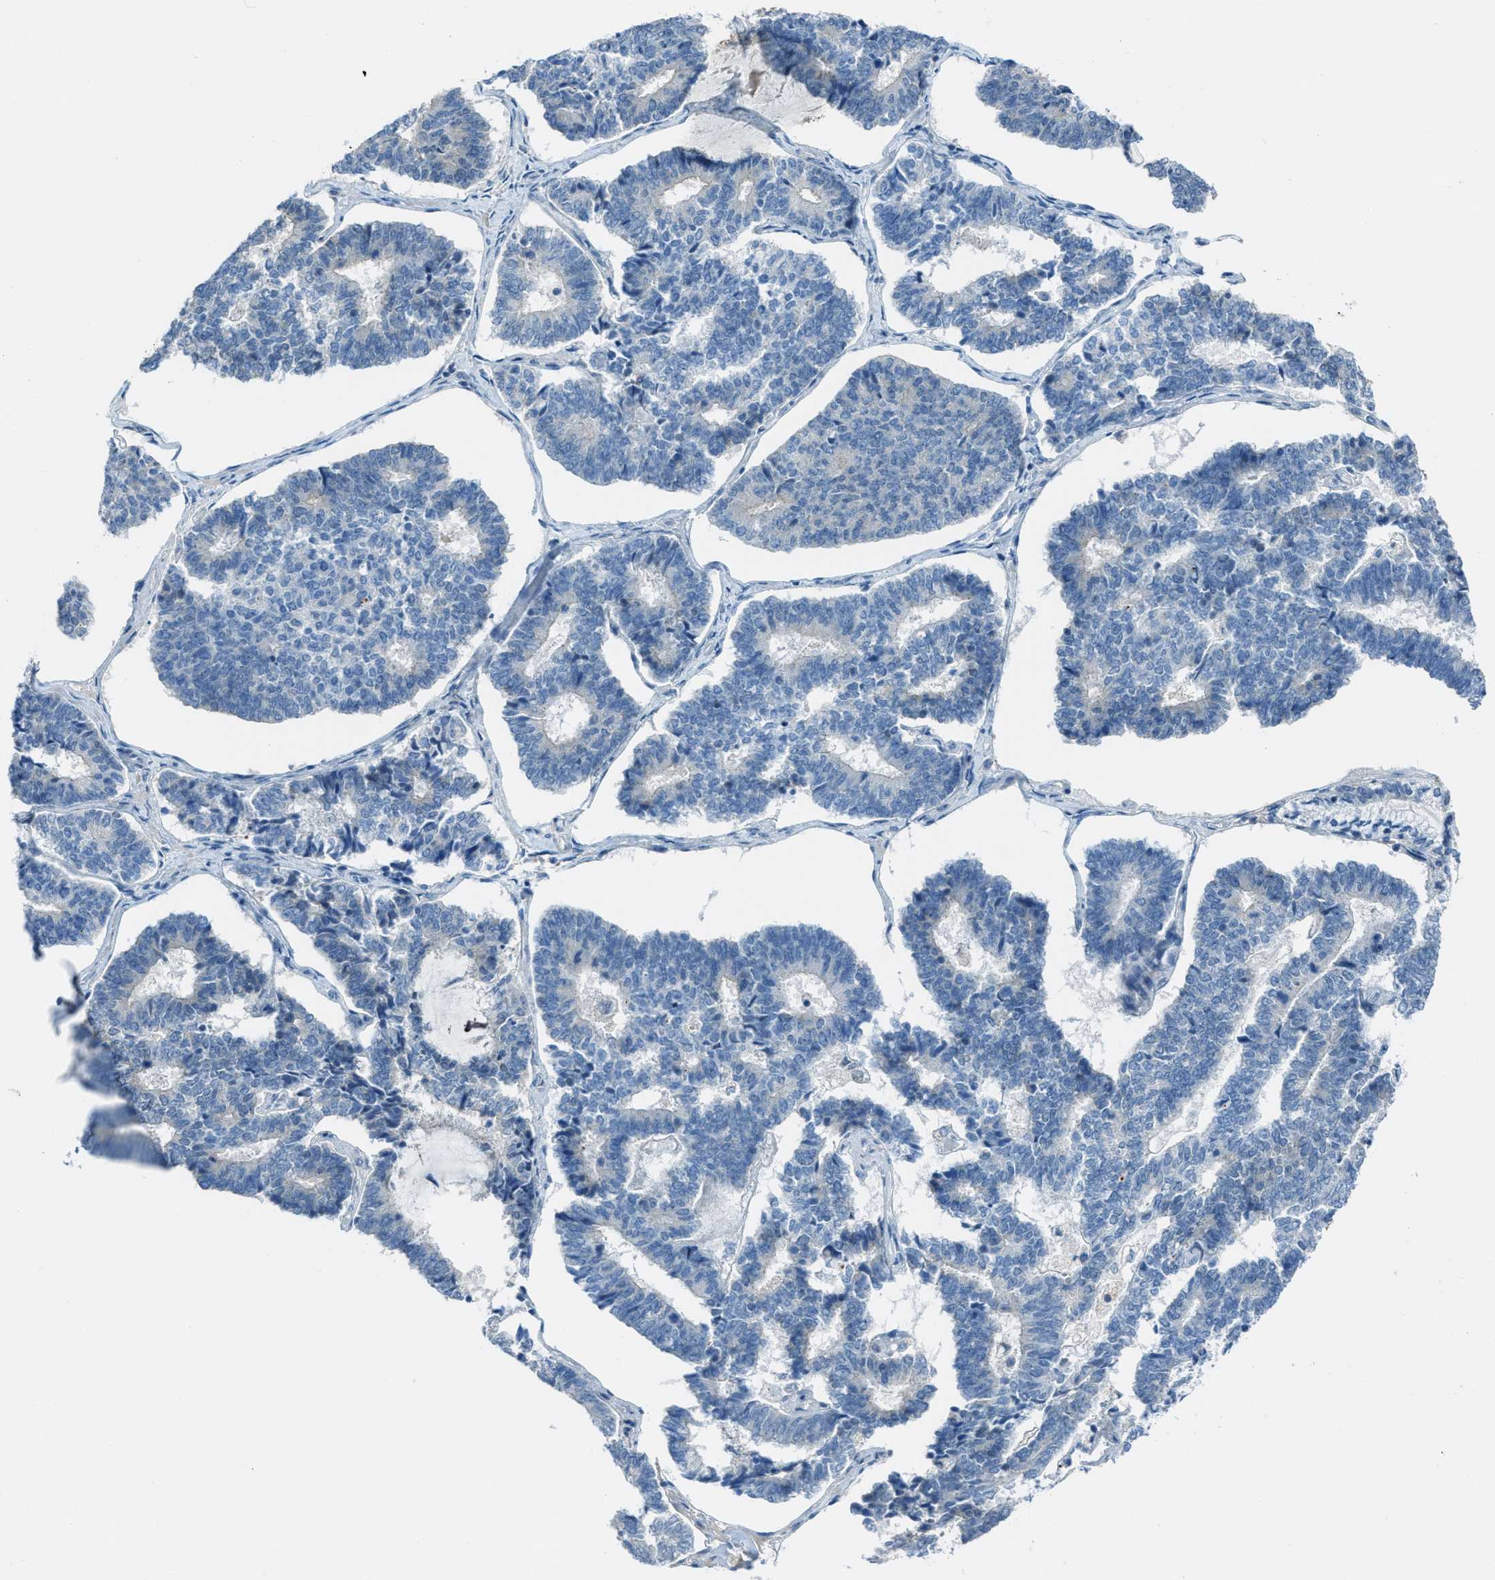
{"staining": {"intensity": "negative", "quantity": "none", "location": "none"}, "tissue": "endometrial cancer", "cell_type": "Tumor cells", "image_type": "cancer", "snomed": [{"axis": "morphology", "description": "Adenocarcinoma, NOS"}, {"axis": "topography", "description": "Endometrium"}], "caption": "Immunohistochemical staining of endometrial cancer (adenocarcinoma) shows no significant expression in tumor cells.", "gene": "CDON", "patient": {"sex": "female", "age": 70}}